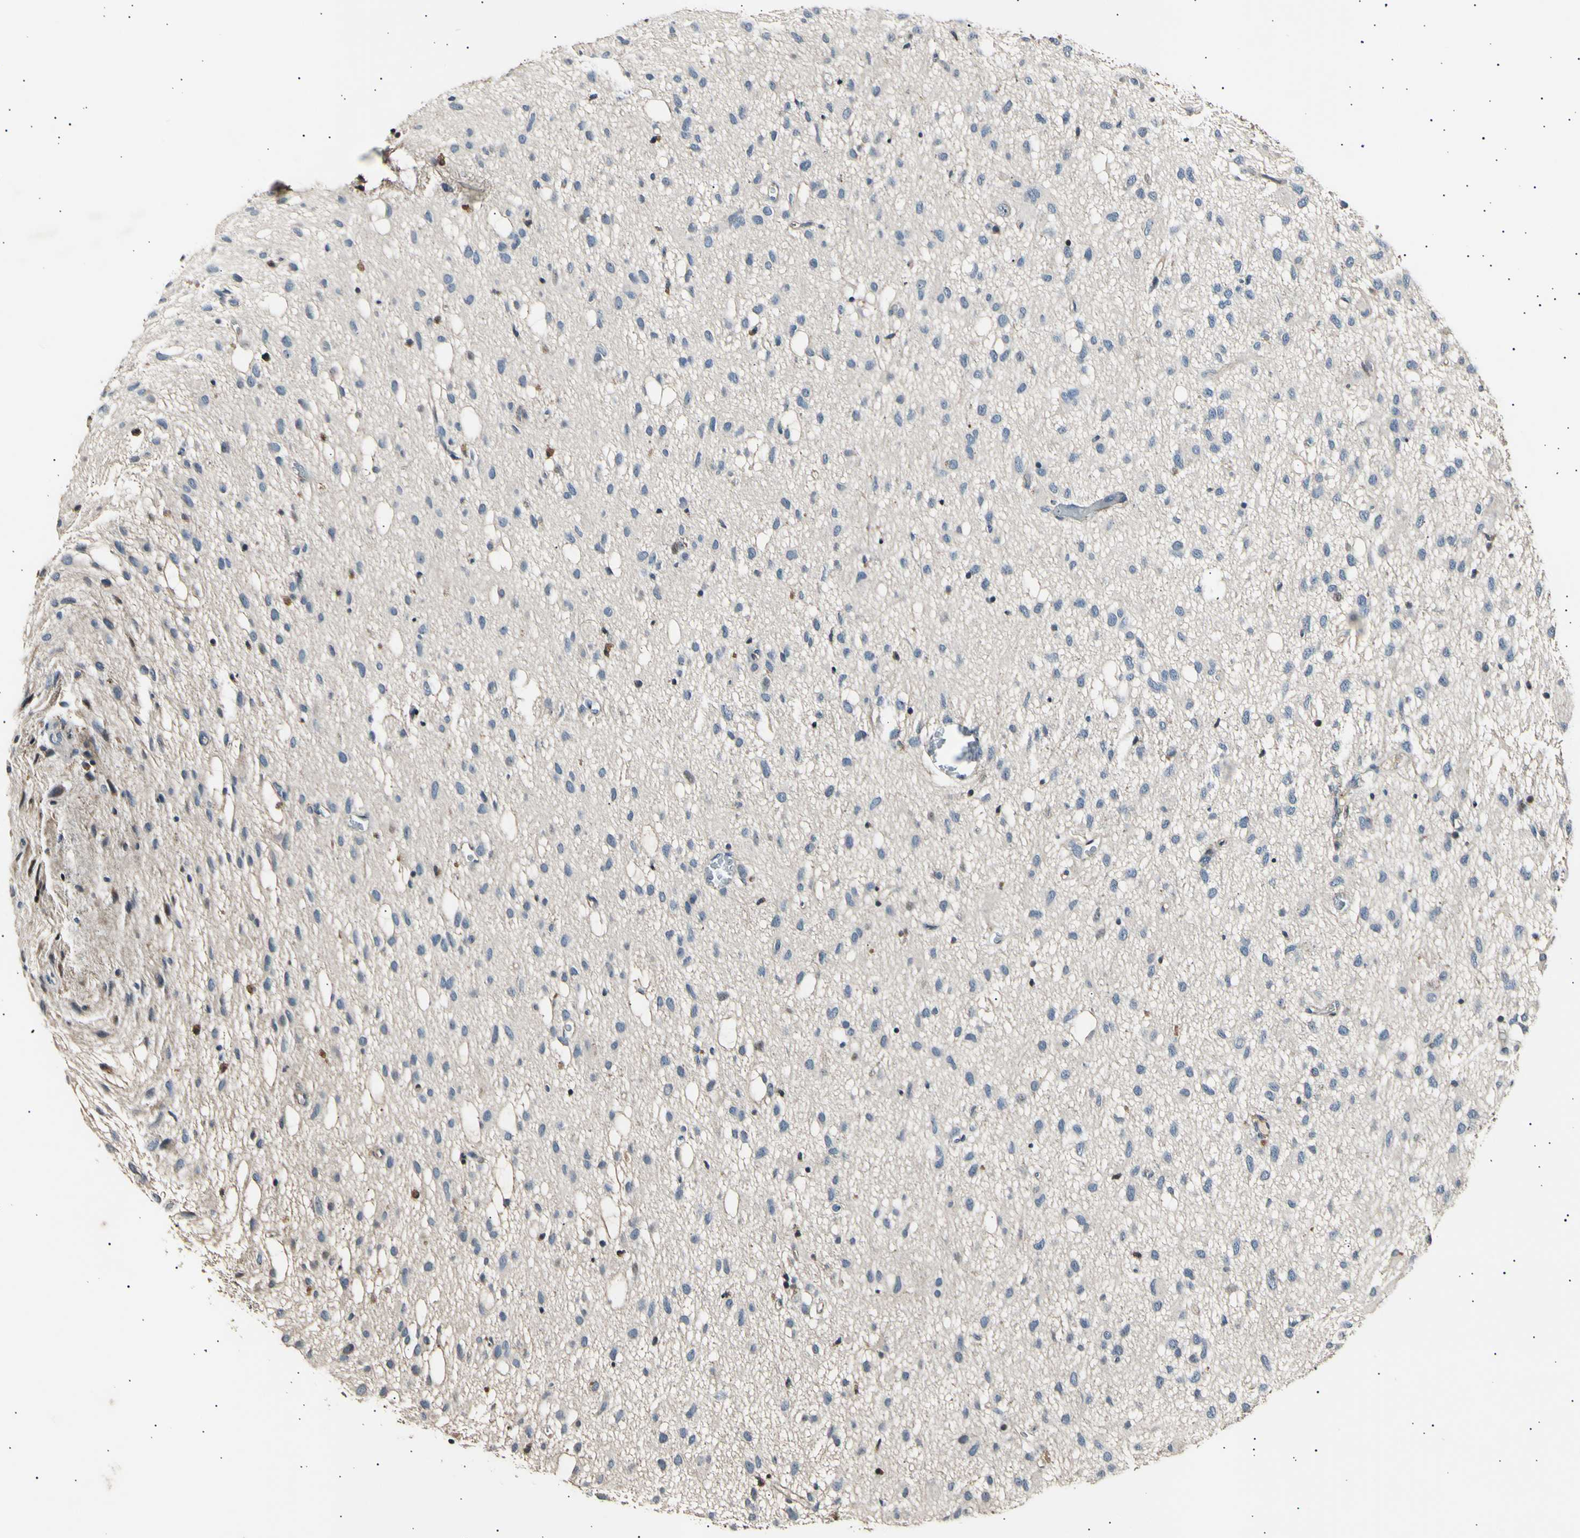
{"staining": {"intensity": "negative", "quantity": "none", "location": "none"}, "tissue": "glioma", "cell_type": "Tumor cells", "image_type": "cancer", "snomed": [{"axis": "morphology", "description": "Glioma, malignant, Low grade"}, {"axis": "topography", "description": "Brain"}], "caption": "Tumor cells show no significant staining in glioma.", "gene": "ITGA6", "patient": {"sex": "male", "age": 77}}